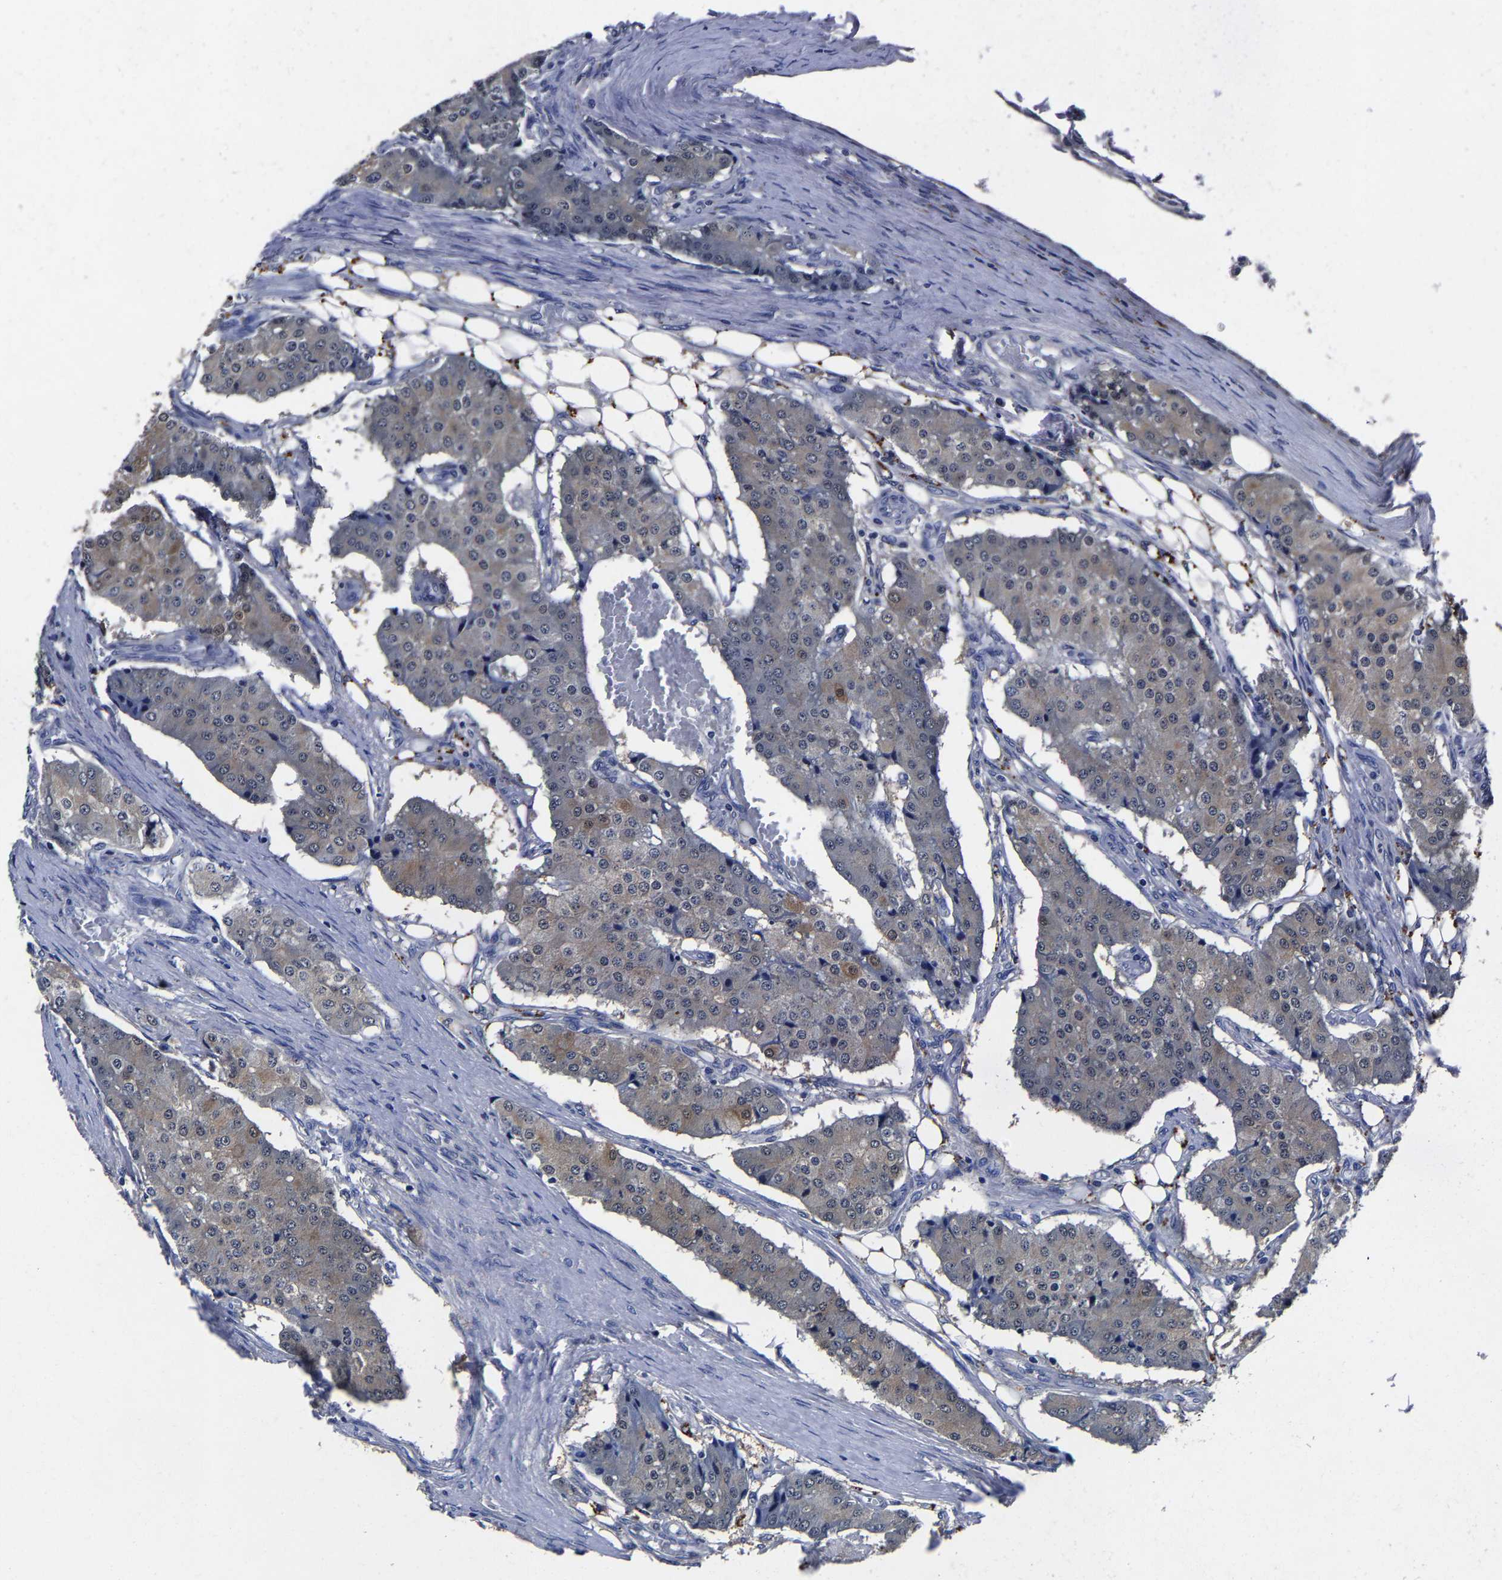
{"staining": {"intensity": "weak", "quantity": "<25%", "location": "cytoplasmic/membranous"}, "tissue": "carcinoid", "cell_type": "Tumor cells", "image_type": "cancer", "snomed": [{"axis": "morphology", "description": "Carcinoid, malignant, NOS"}, {"axis": "topography", "description": "Colon"}], "caption": "An IHC micrograph of carcinoid is shown. There is no staining in tumor cells of carcinoid.", "gene": "PSPH", "patient": {"sex": "female", "age": 52}}